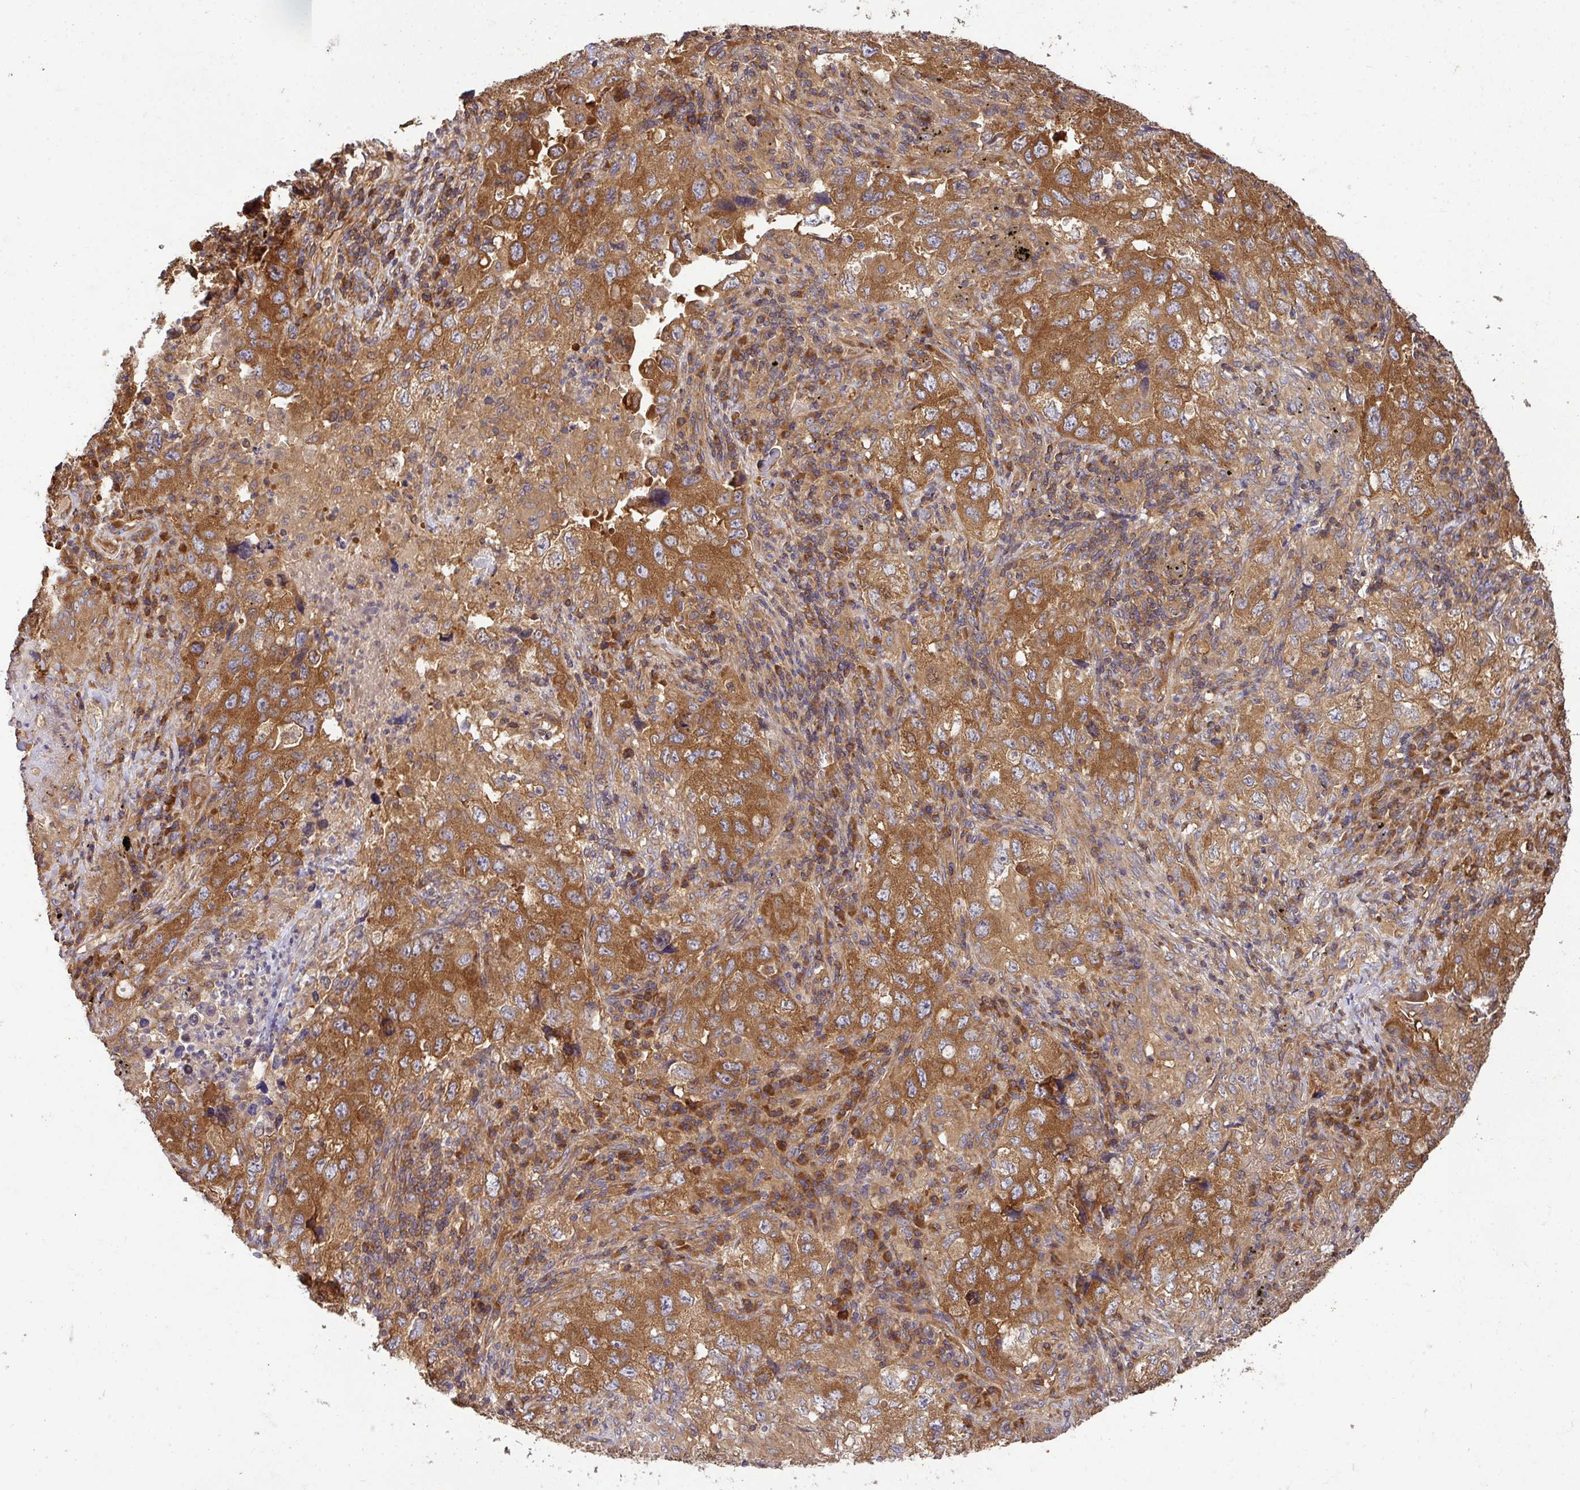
{"staining": {"intensity": "moderate", "quantity": ">75%", "location": "cytoplasmic/membranous"}, "tissue": "lung cancer", "cell_type": "Tumor cells", "image_type": "cancer", "snomed": [{"axis": "morphology", "description": "Adenocarcinoma, NOS"}, {"axis": "topography", "description": "Lung"}], "caption": "About >75% of tumor cells in lung cancer (adenocarcinoma) exhibit moderate cytoplasmic/membranous protein expression as visualized by brown immunohistochemical staining.", "gene": "GSPT1", "patient": {"sex": "female", "age": 57}}